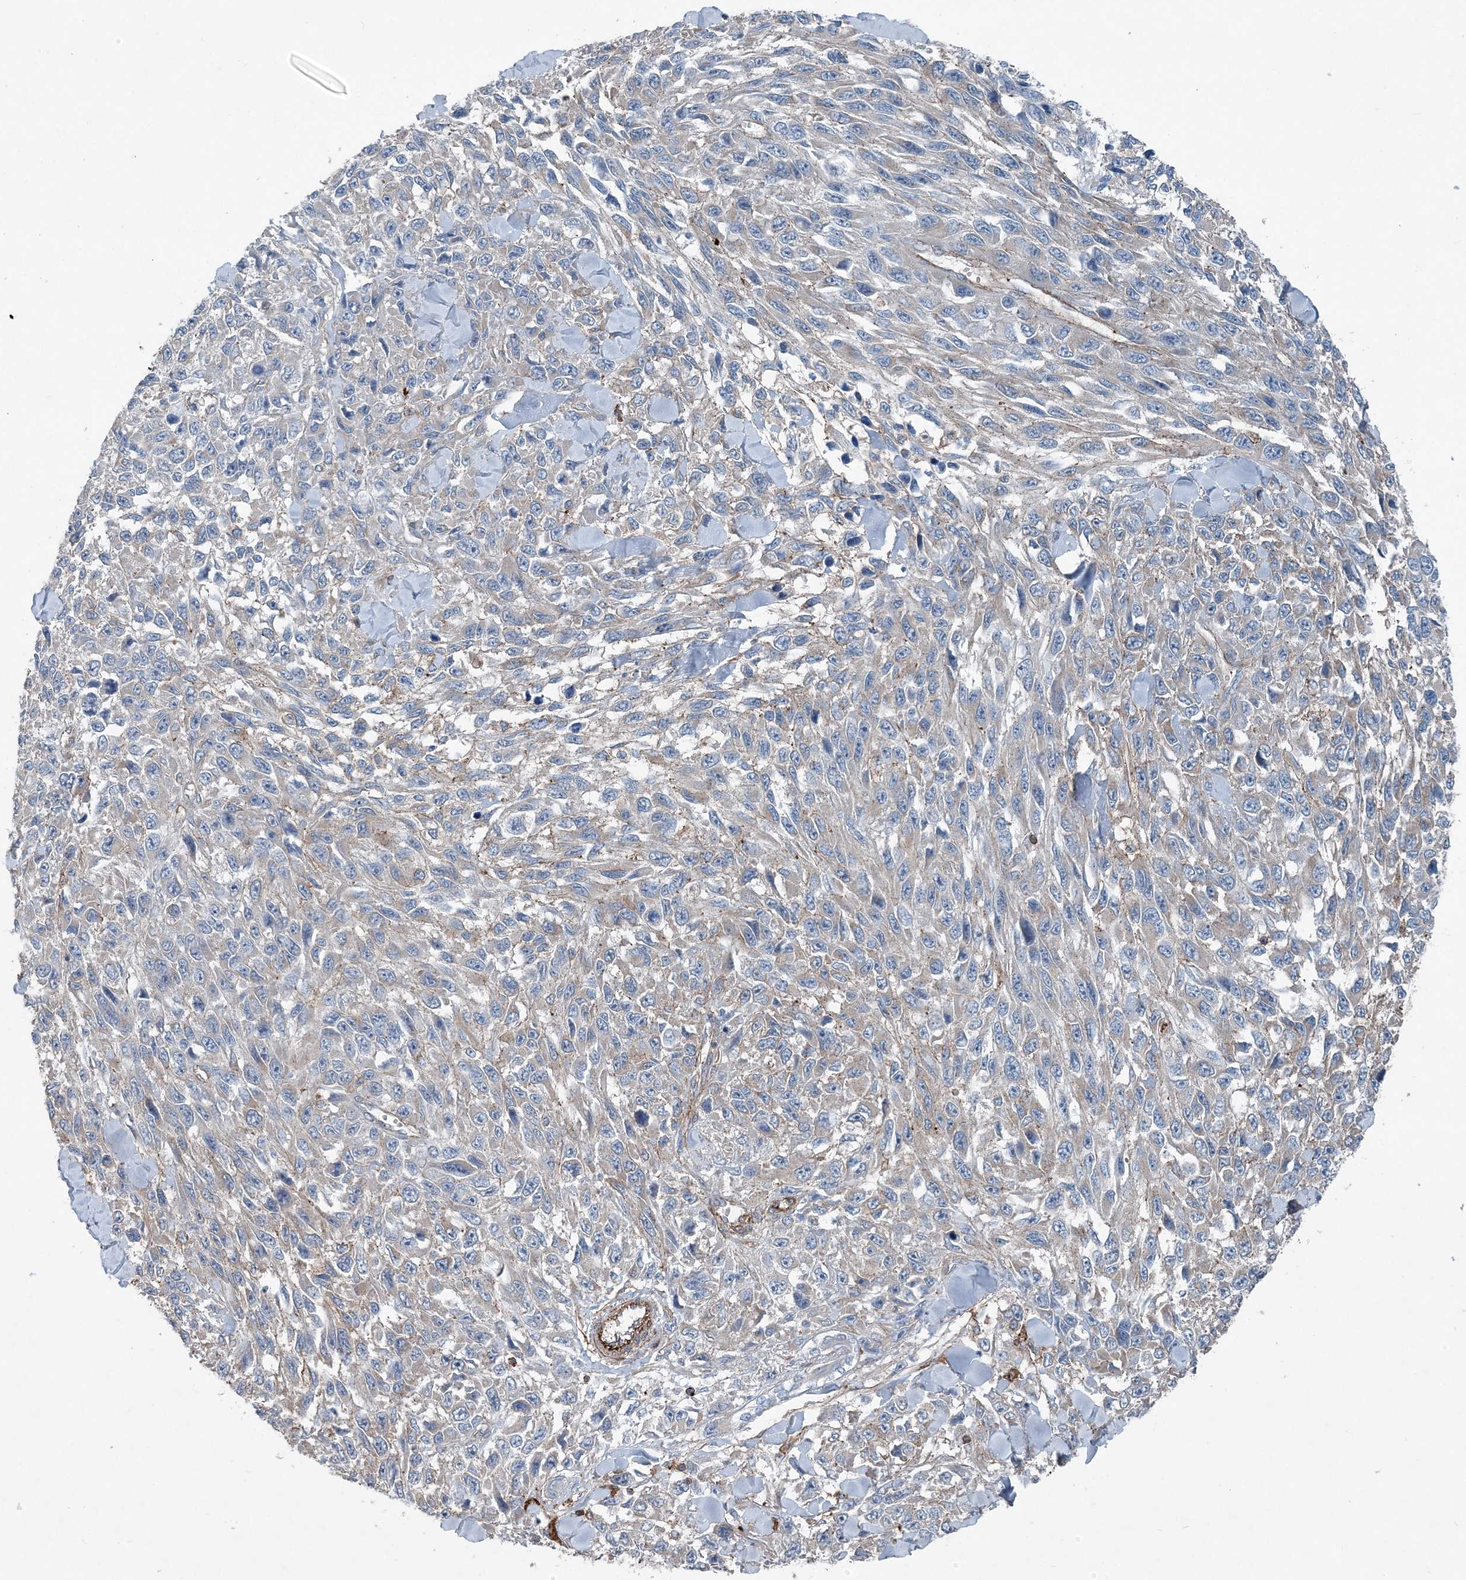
{"staining": {"intensity": "negative", "quantity": "none", "location": "none"}, "tissue": "melanoma", "cell_type": "Tumor cells", "image_type": "cancer", "snomed": [{"axis": "morphology", "description": "Malignant melanoma, NOS"}, {"axis": "topography", "description": "Skin"}], "caption": "The photomicrograph reveals no staining of tumor cells in malignant melanoma.", "gene": "DGUOK", "patient": {"sex": "female", "age": 96}}